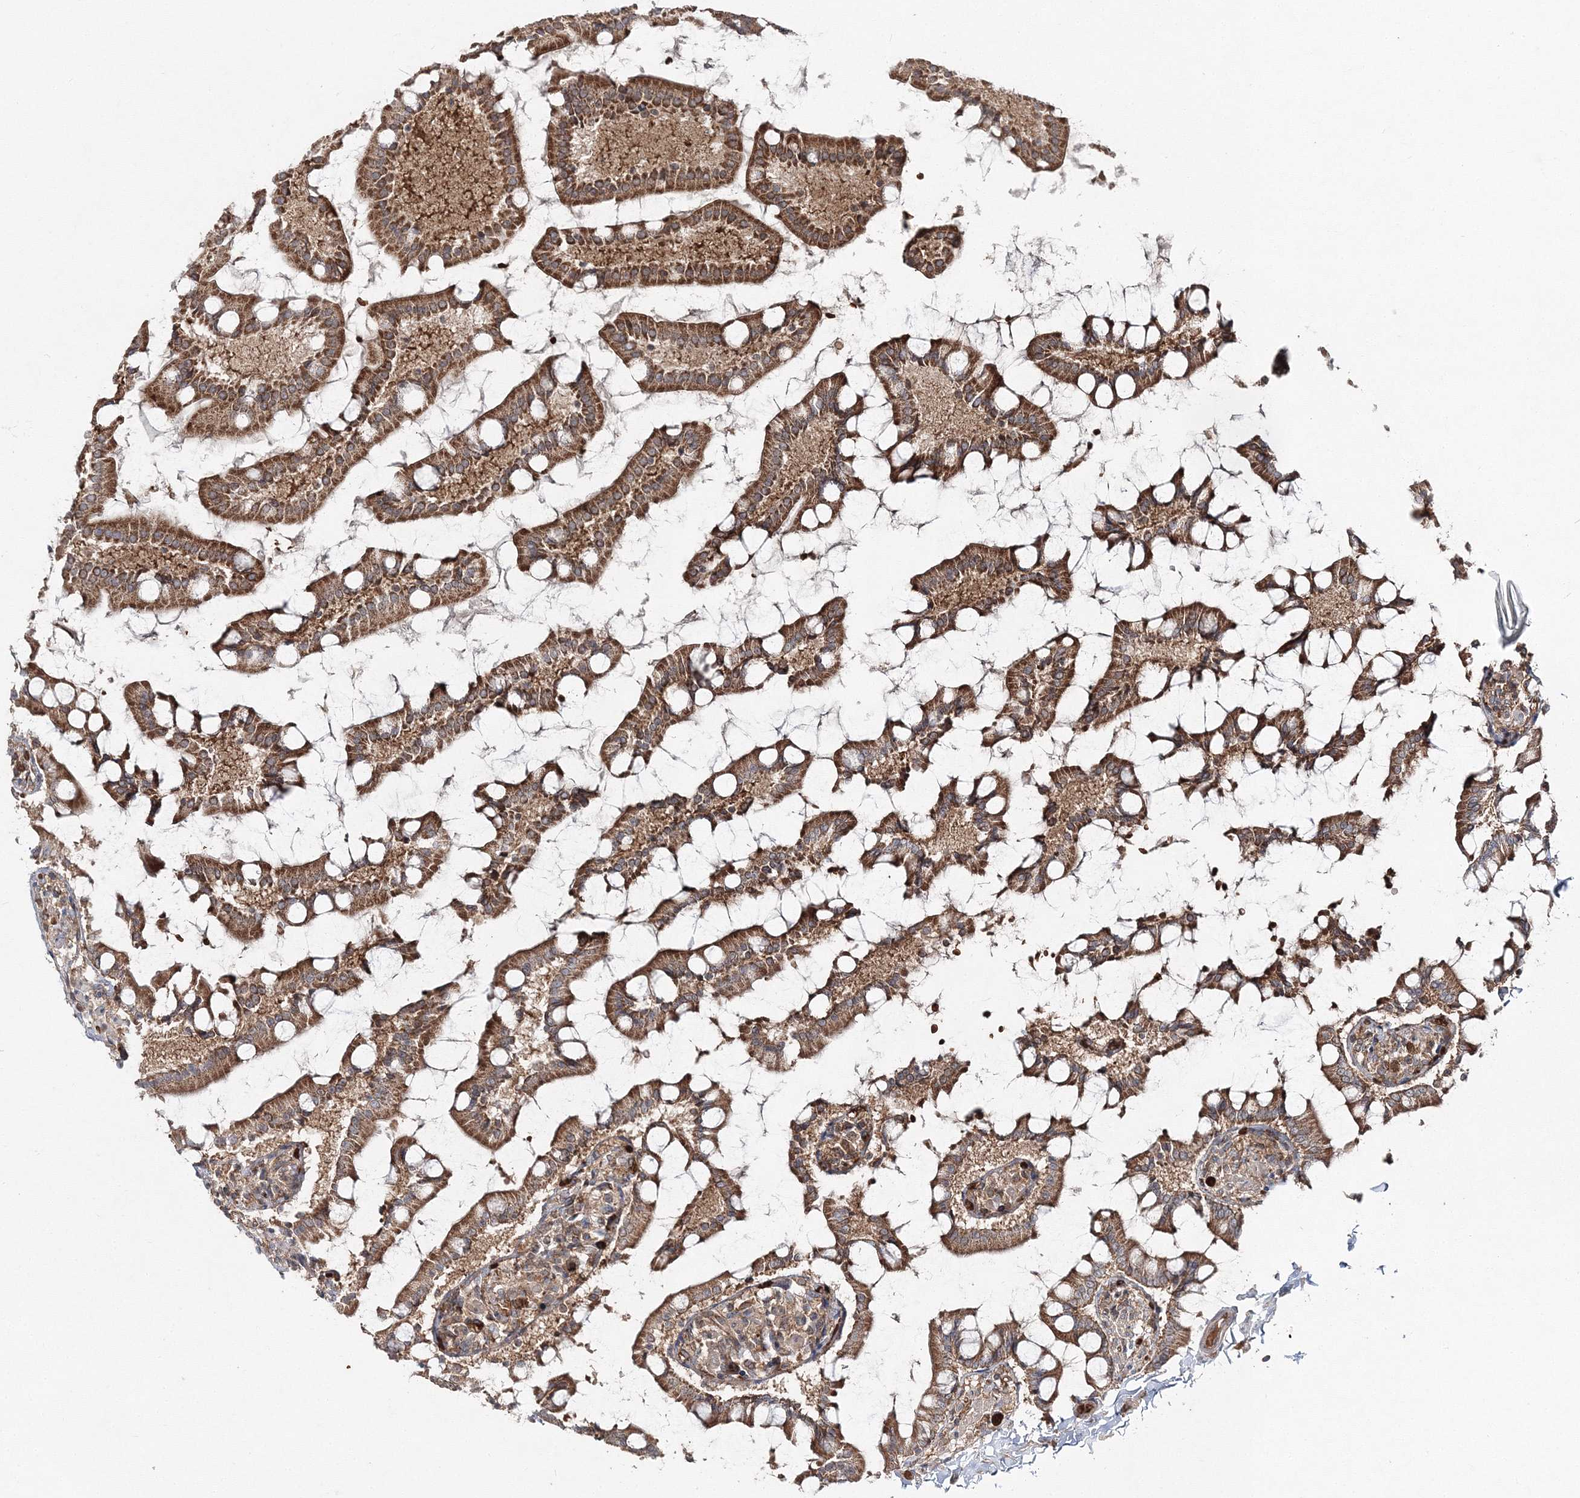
{"staining": {"intensity": "moderate", "quantity": ">75%", "location": "cytoplasmic/membranous"}, "tissue": "small intestine", "cell_type": "Glandular cells", "image_type": "normal", "snomed": [{"axis": "morphology", "description": "Normal tissue, NOS"}, {"axis": "topography", "description": "Small intestine"}], "caption": "Immunohistochemistry histopathology image of normal small intestine stained for a protein (brown), which displays medium levels of moderate cytoplasmic/membranous staining in approximately >75% of glandular cells.", "gene": "PCBD2", "patient": {"sex": "male", "age": 41}}